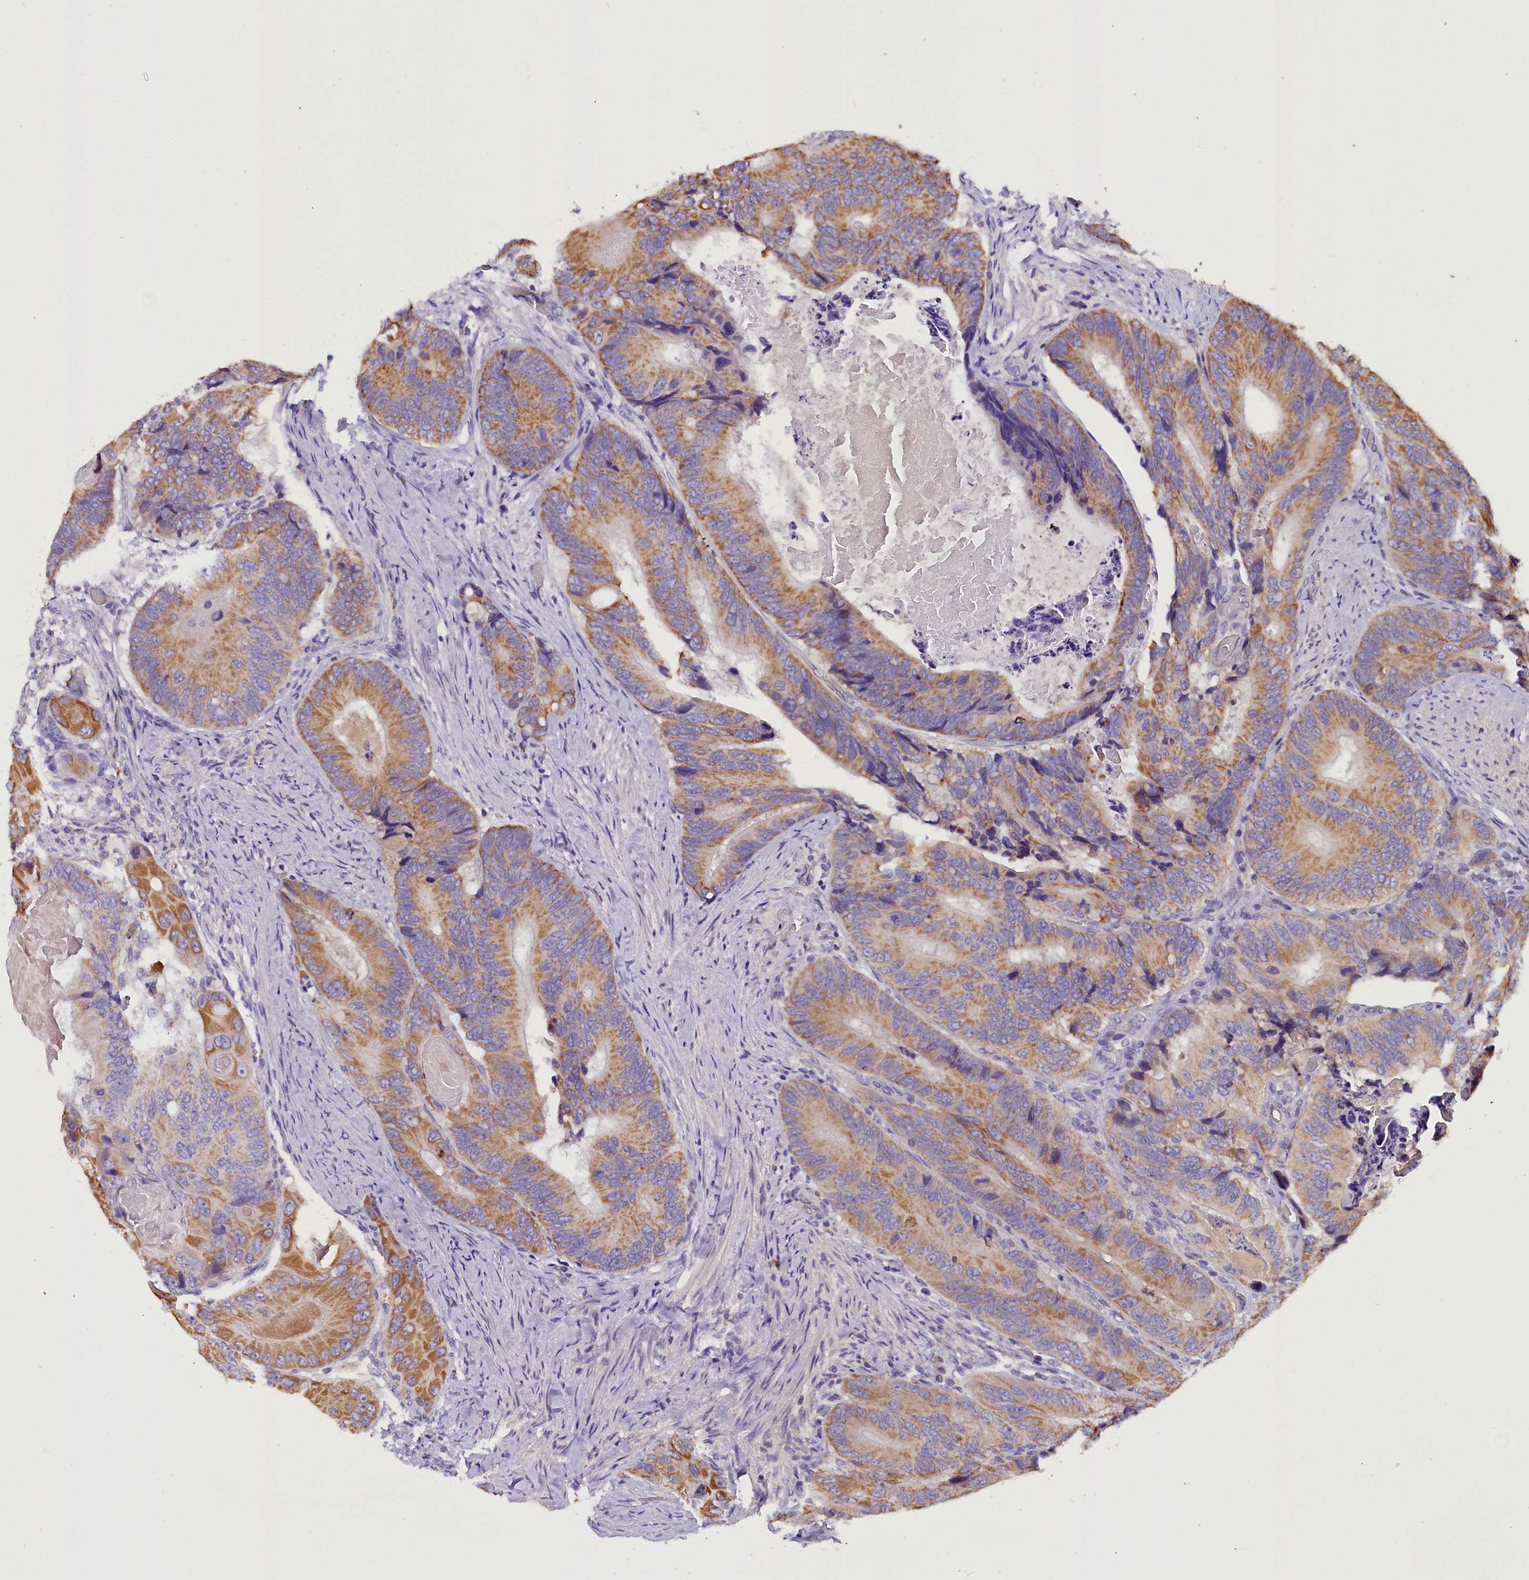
{"staining": {"intensity": "moderate", "quantity": ">75%", "location": "cytoplasmic/membranous"}, "tissue": "colorectal cancer", "cell_type": "Tumor cells", "image_type": "cancer", "snomed": [{"axis": "morphology", "description": "Adenocarcinoma, NOS"}, {"axis": "topography", "description": "Colon"}], "caption": "Brown immunohistochemical staining in colorectal cancer (adenocarcinoma) demonstrates moderate cytoplasmic/membranous positivity in about >75% of tumor cells.", "gene": "SIX5", "patient": {"sex": "male", "age": 84}}